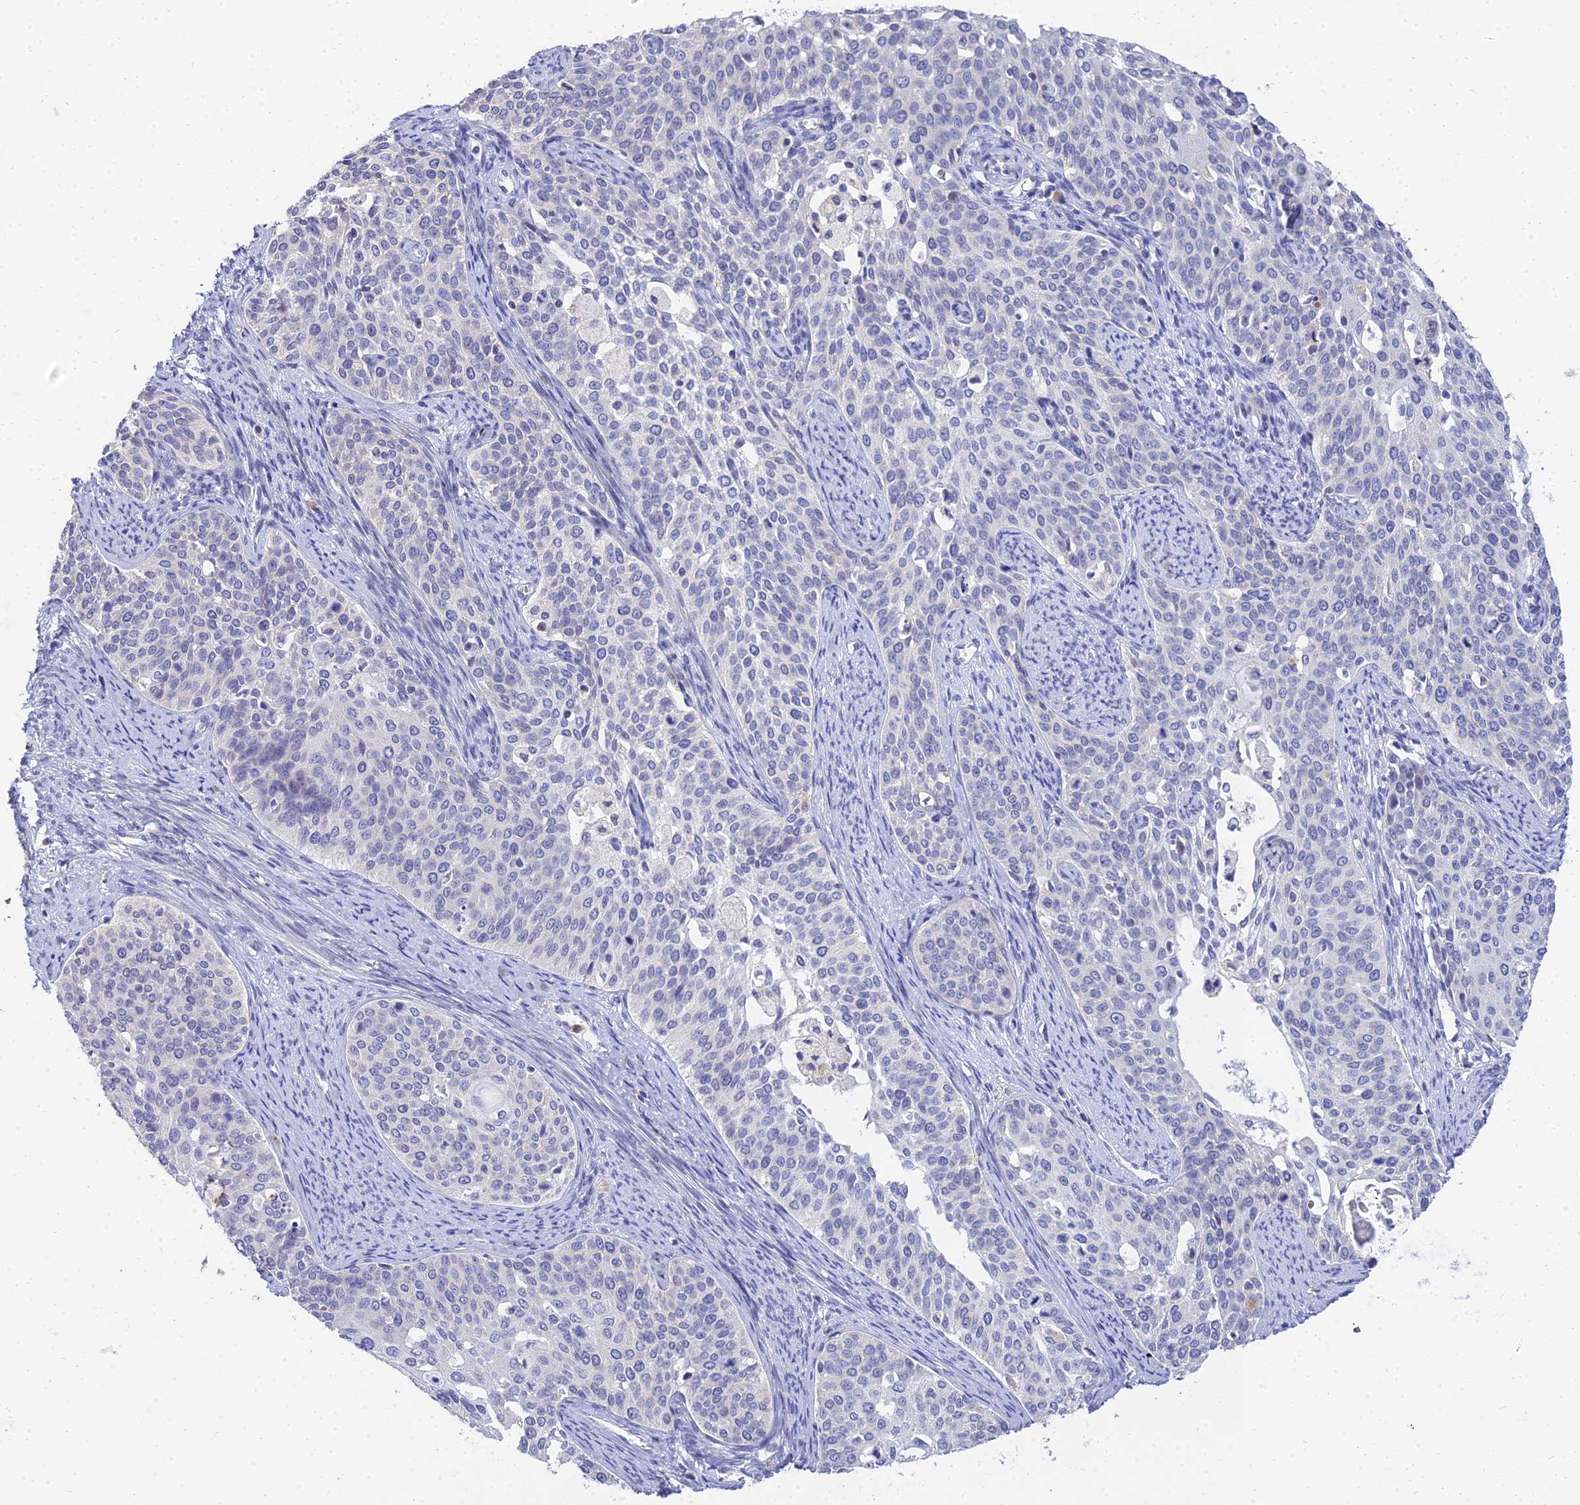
{"staining": {"intensity": "negative", "quantity": "none", "location": "none"}, "tissue": "cervical cancer", "cell_type": "Tumor cells", "image_type": "cancer", "snomed": [{"axis": "morphology", "description": "Squamous cell carcinoma, NOS"}, {"axis": "topography", "description": "Cervix"}], "caption": "Immunohistochemical staining of human cervical squamous cell carcinoma shows no significant positivity in tumor cells.", "gene": "VWC2L", "patient": {"sex": "female", "age": 44}}